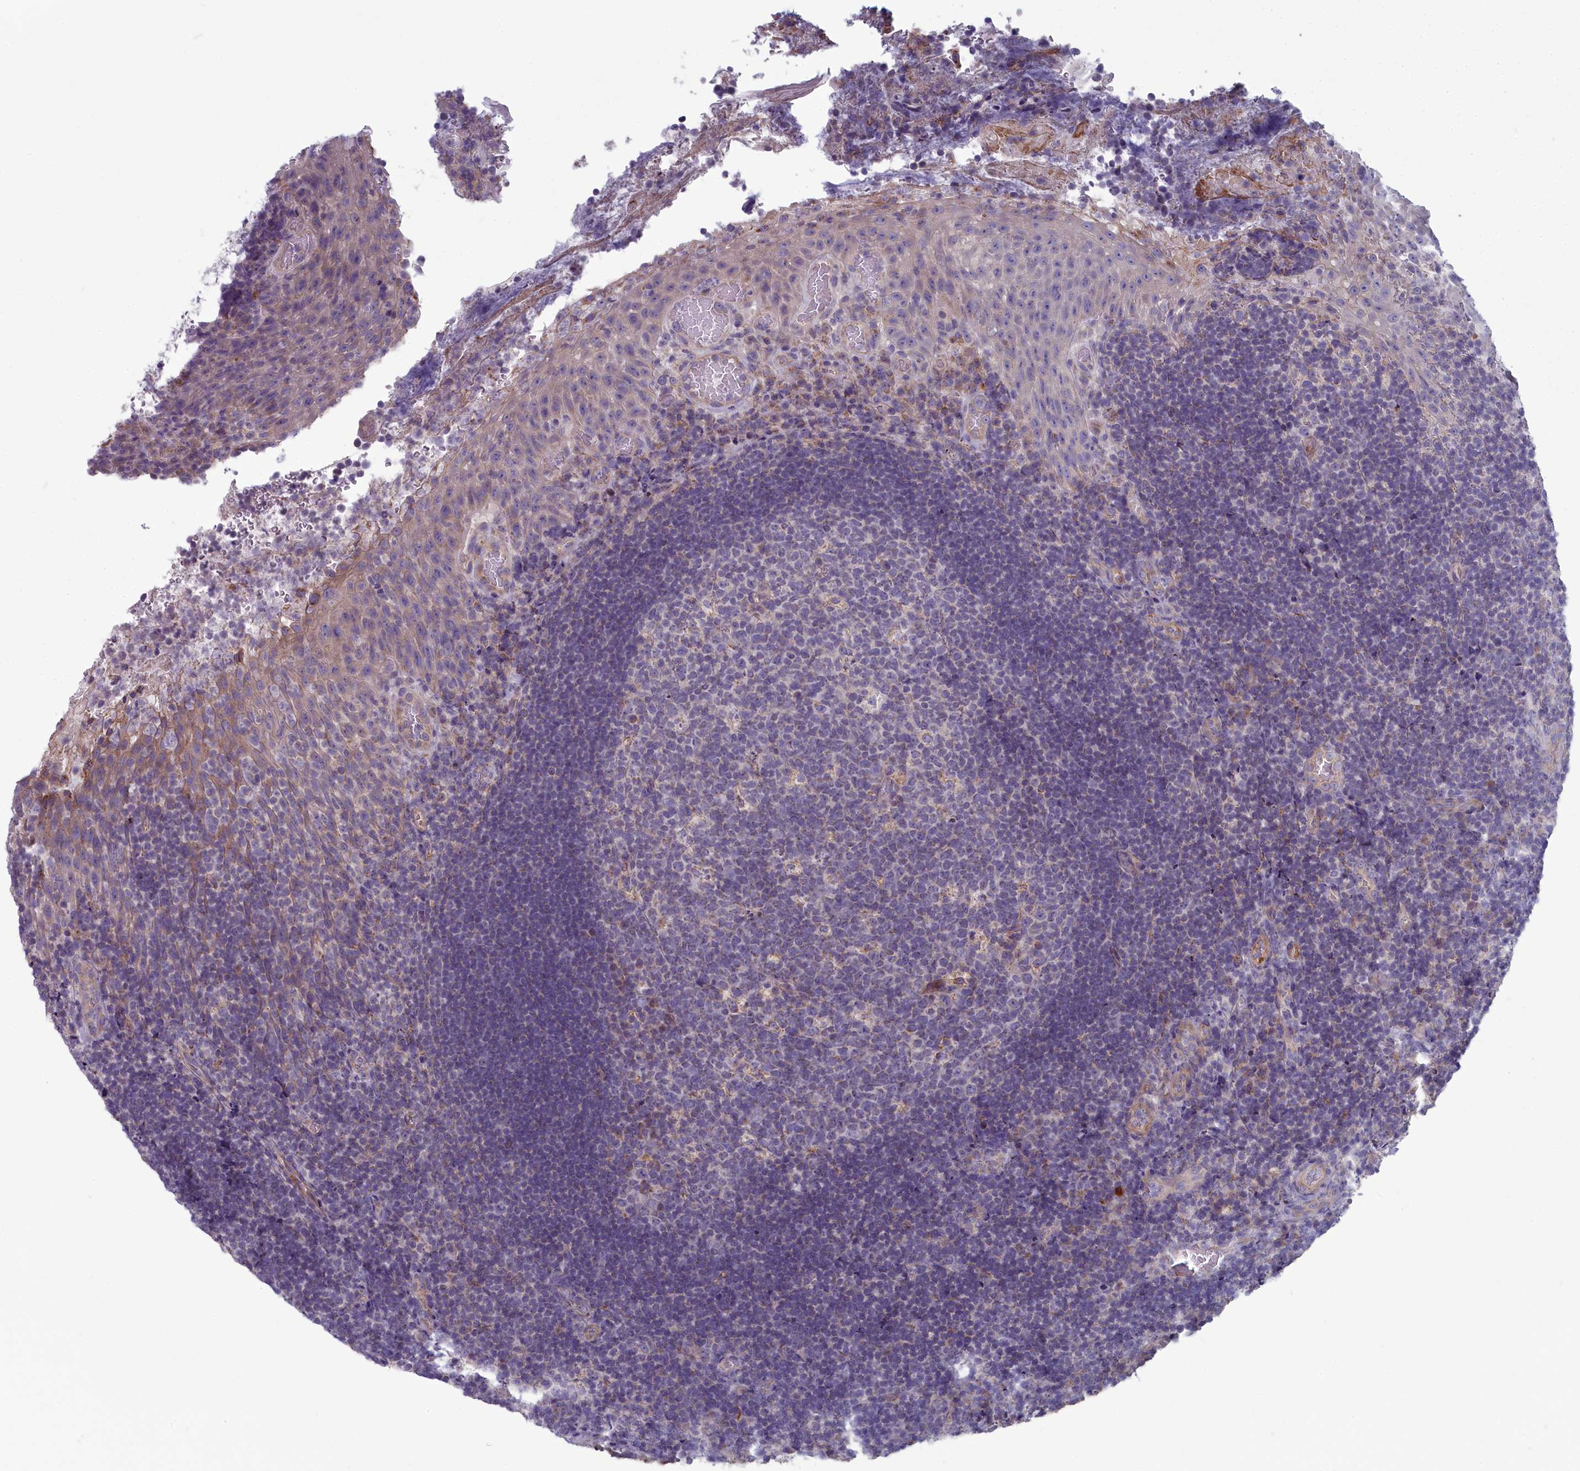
{"staining": {"intensity": "negative", "quantity": "none", "location": "none"}, "tissue": "tonsil", "cell_type": "Germinal center cells", "image_type": "normal", "snomed": [{"axis": "morphology", "description": "Normal tissue, NOS"}, {"axis": "topography", "description": "Tonsil"}], "caption": "High power microscopy image of an immunohistochemistry micrograph of unremarkable tonsil, revealing no significant positivity in germinal center cells.", "gene": "INSYN2A", "patient": {"sex": "male", "age": 17}}